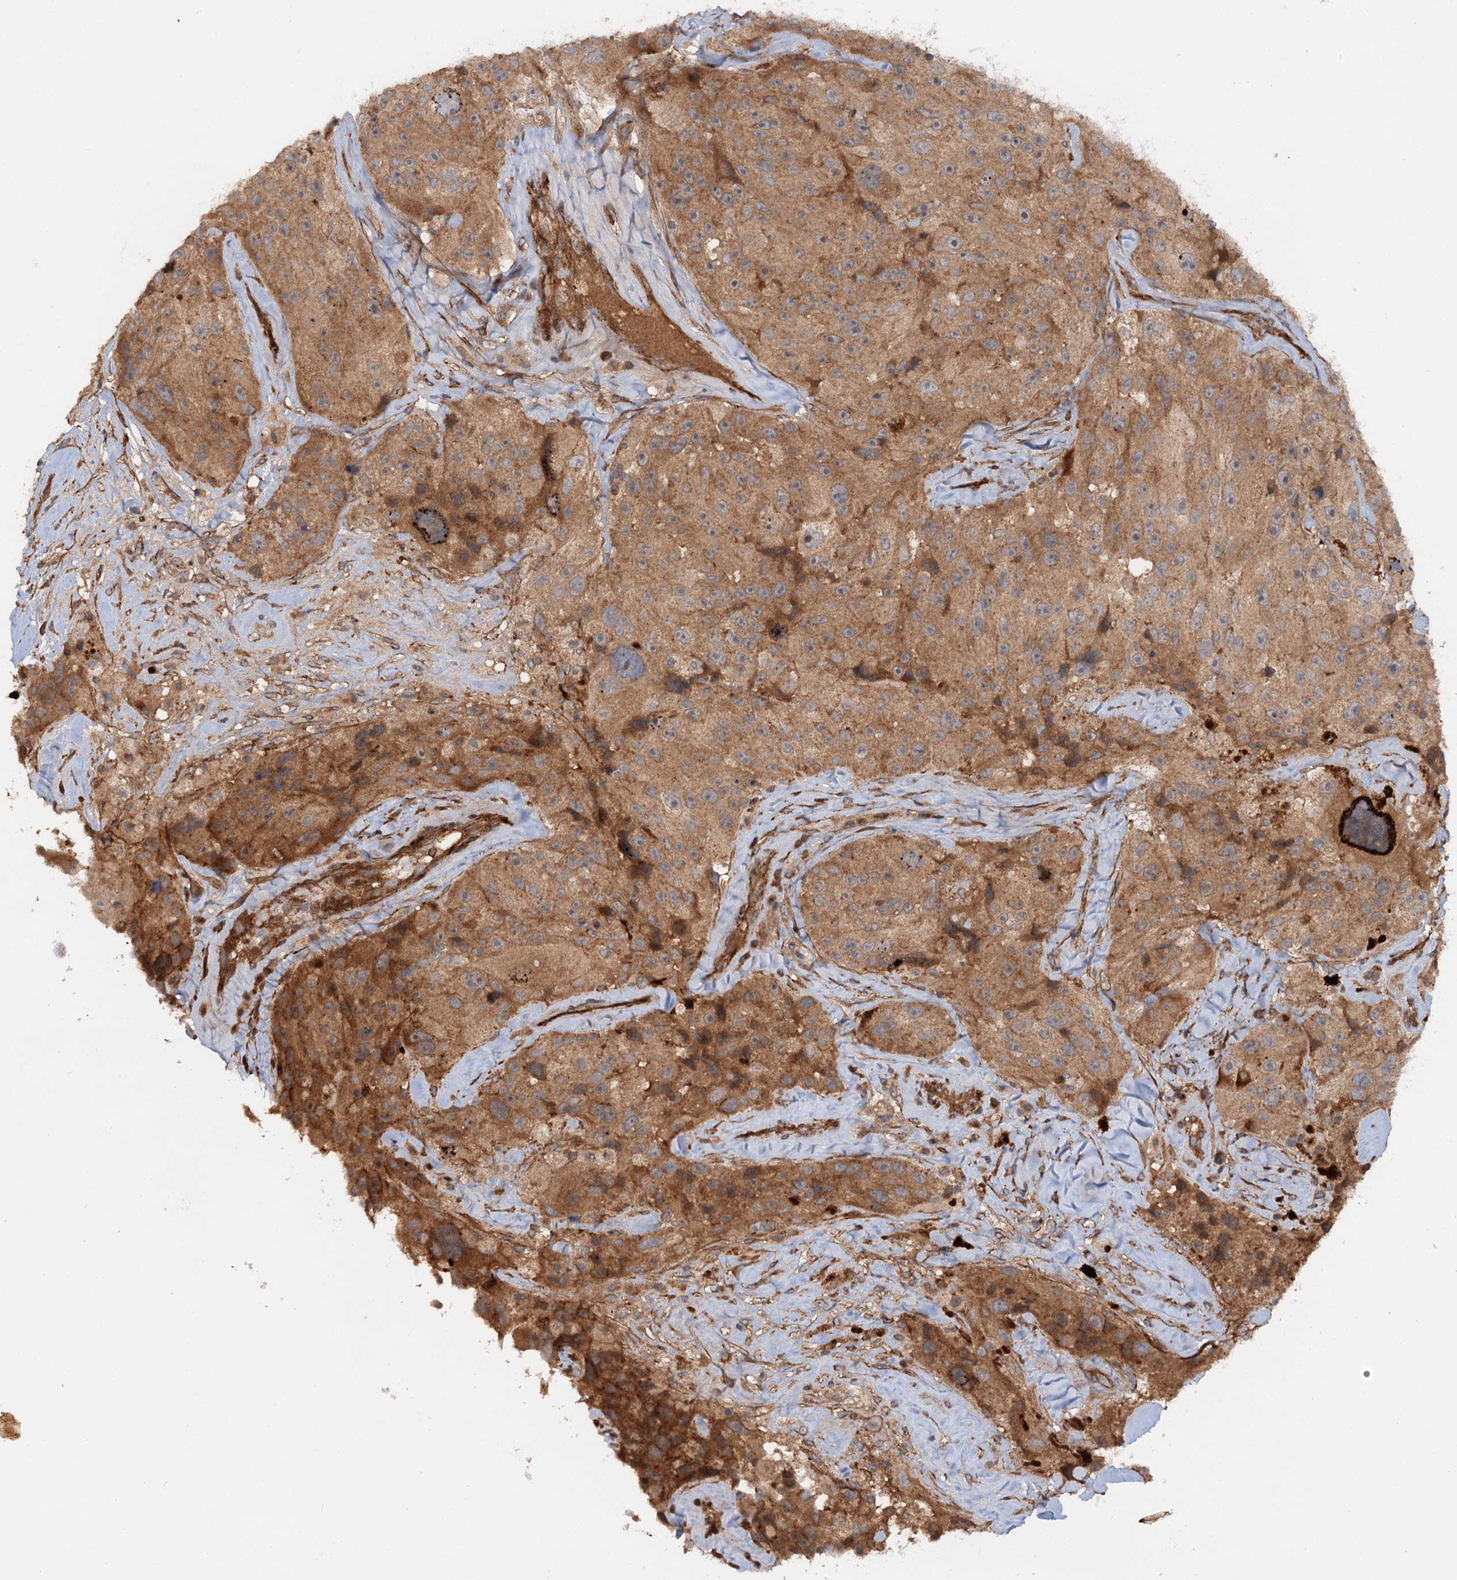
{"staining": {"intensity": "moderate", "quantity": ">75%", "location": "cytoplasmic/membranous"}, "tissue": "melanoma", "cell_type": "Tumor cells", "image_type": "cancer", "snomed": [{"axis": "morphology", "description": "Malignant melanoma, Metastatic site"}, {"axis": "topography", "description": "Lymph node"}], "caption": "A brown stain highlights moderate cytoplasmic/membranous staining of a protein in human malignant melanoma (metastatic site) tumor cells.", "gene": "ADGRG4", "patient": {"sex": "male", "age": 62}}